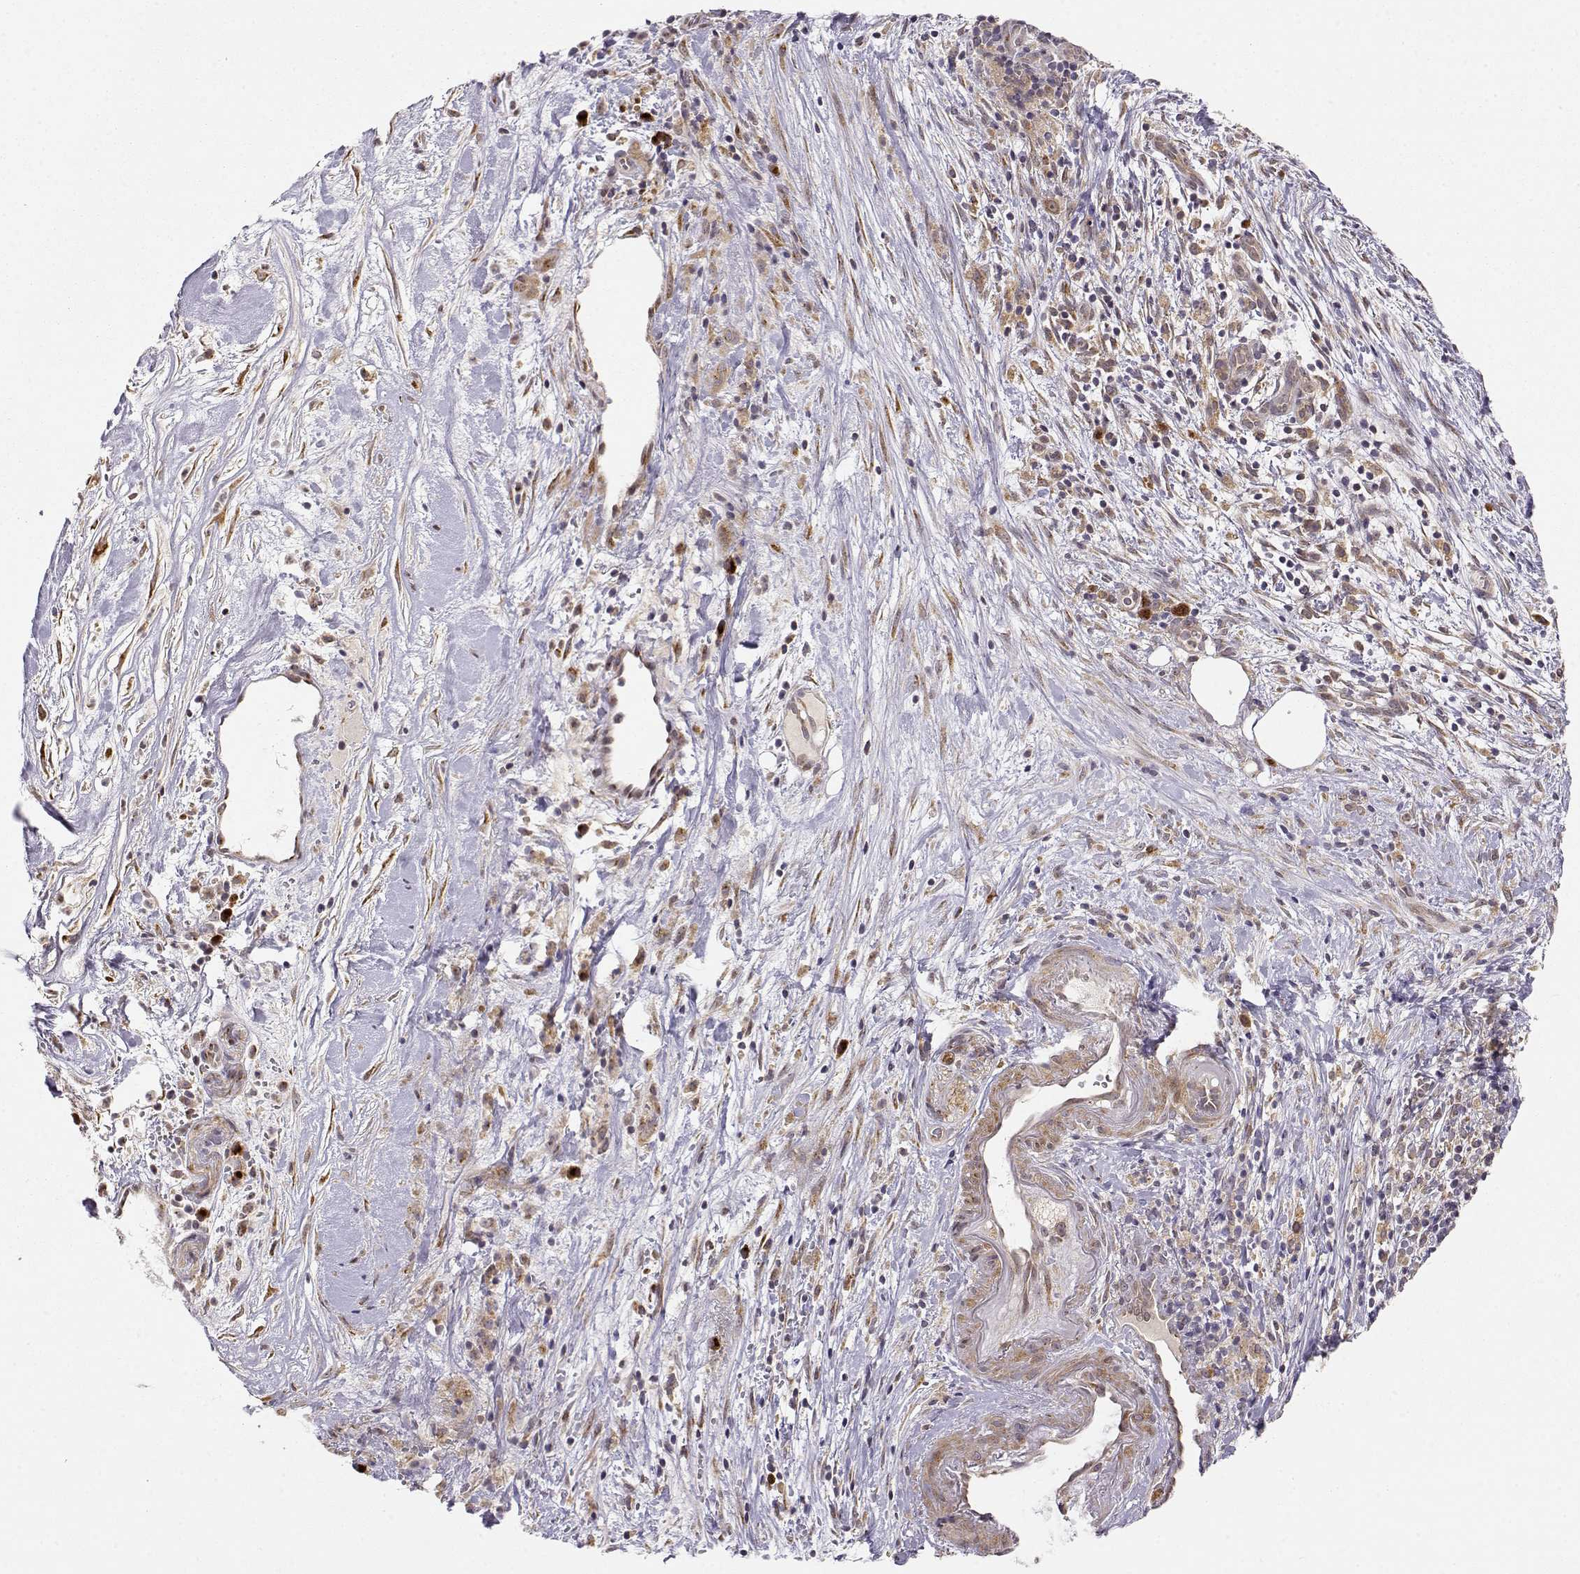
{"staining": {"intensity": "weak", "quantity": ">75%", "location": "cytoplasmic/membranous"}, "tissue": "pancreatic cancer", "cell_type": "Tumor cells", "image_type": "cancer", "snomed": [{"axis": "morphology", "description": "Adenocarcinoma, NOS"}, {"axis": "topography", "description": "Pancreas"}], "caption": "IHC histopathology image of pancreatic cancer (adenocarcinoma) stained for a protein (brown), which reveals low levels of weak cytoplasmic/membranous positivity in approximately >75% of tumor cells.", "gene": "ERGIC2", "patient": {"sex": "male", "age": 44}}